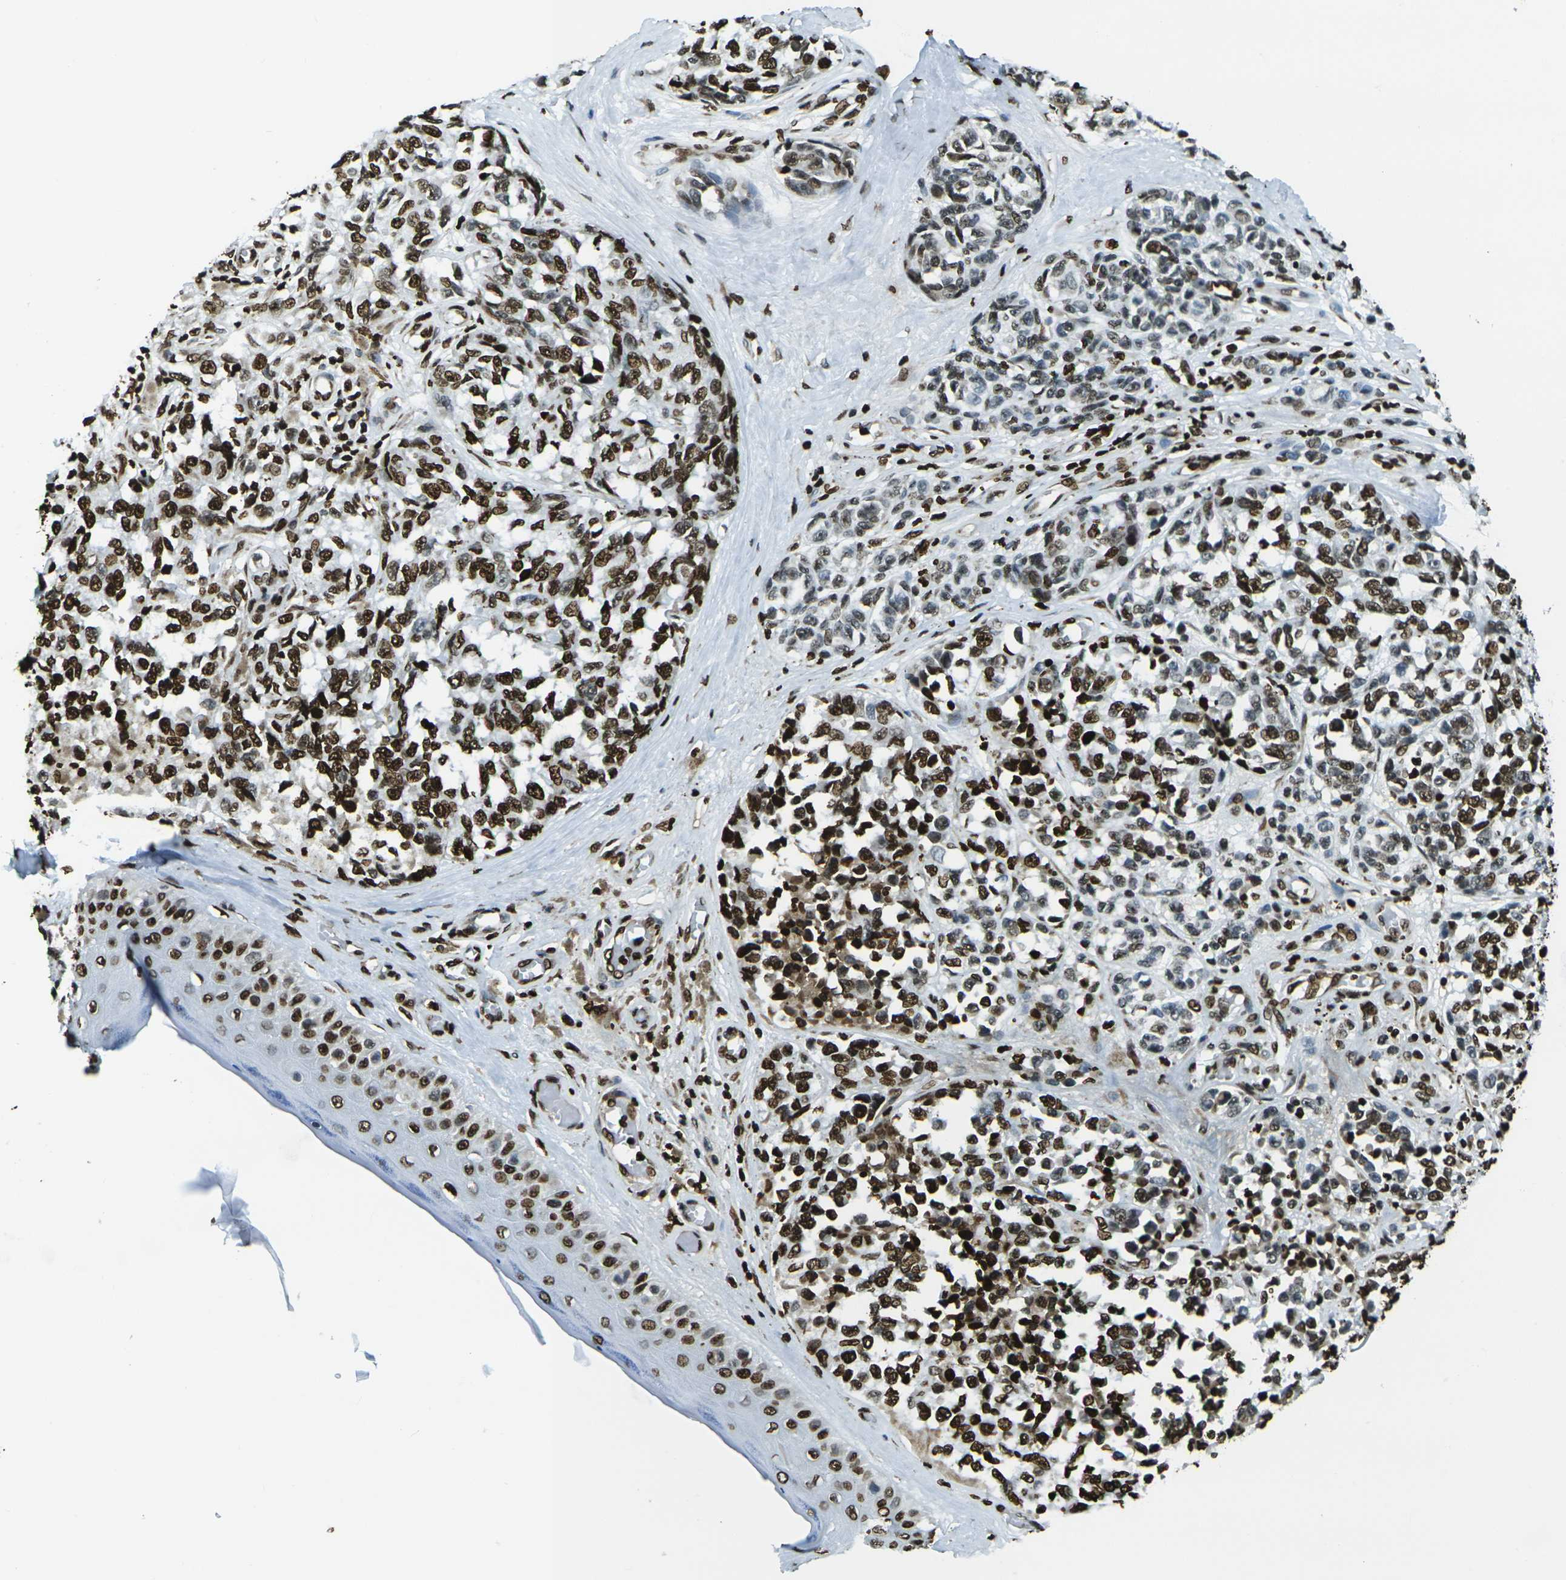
{"staining": {"intensity": "strong", "quantity": ">75%", "location": "nuclear"}, "tissue": "melanoma", "cell_type": "Tumor cells", "image_type": "cancer", "snomed": [{"axis": "morphology", "description": "Malignant melanoma, NOS"}, {"axis": "topography", "description": "Skin"}], "caption": "A brown stain shows strong nuclear positivity of a protein in human melanoma tumor cells.", "gene": "H1-2", "patient": {"sex": "female", "age": 64}}